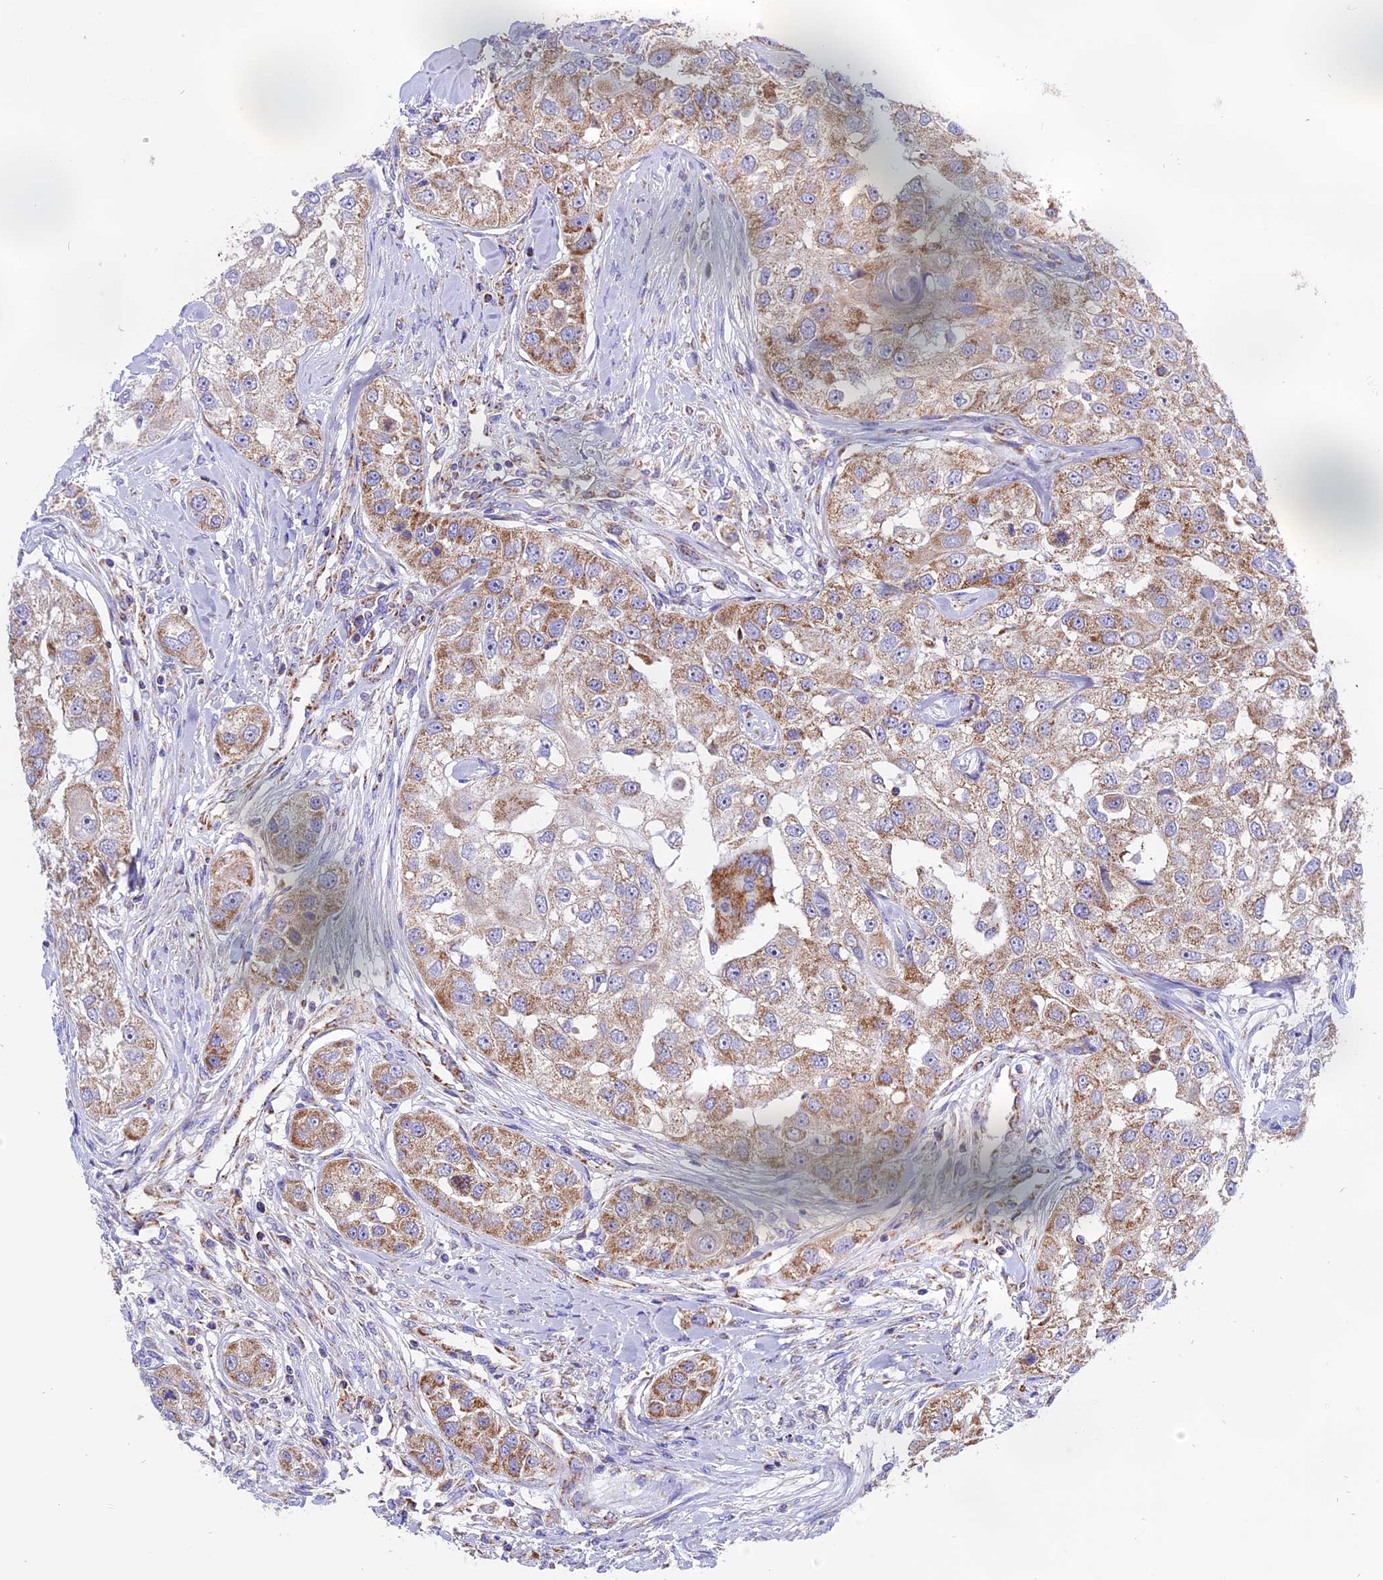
{"staining": {"intensity": "weak", "quantity": "25%-75%", "location": "cytoplasmic/membranous"}, "tissue": "head and neck cancer", "cell_type": "Tumor cells", "image_type": "cancer", "snomed": [{"axis": "morphology", "description": "Normal tissue, NOS"}, {"axis": "morphology", "description": "Squamous cell carcinoma, NOS"}, {"axis": "topography", "description": "Skeletal muscle"}, {"axis": "topography", "description": "Head-Neck"}], "caption": "Head and neck squamous cell carcinoma tissue reveals weak cytoplasmic/membranous expression in about 25%-75% of tumor cells", "gene": "MRPS34", "patient": {"sex": "male", "age": 51}}